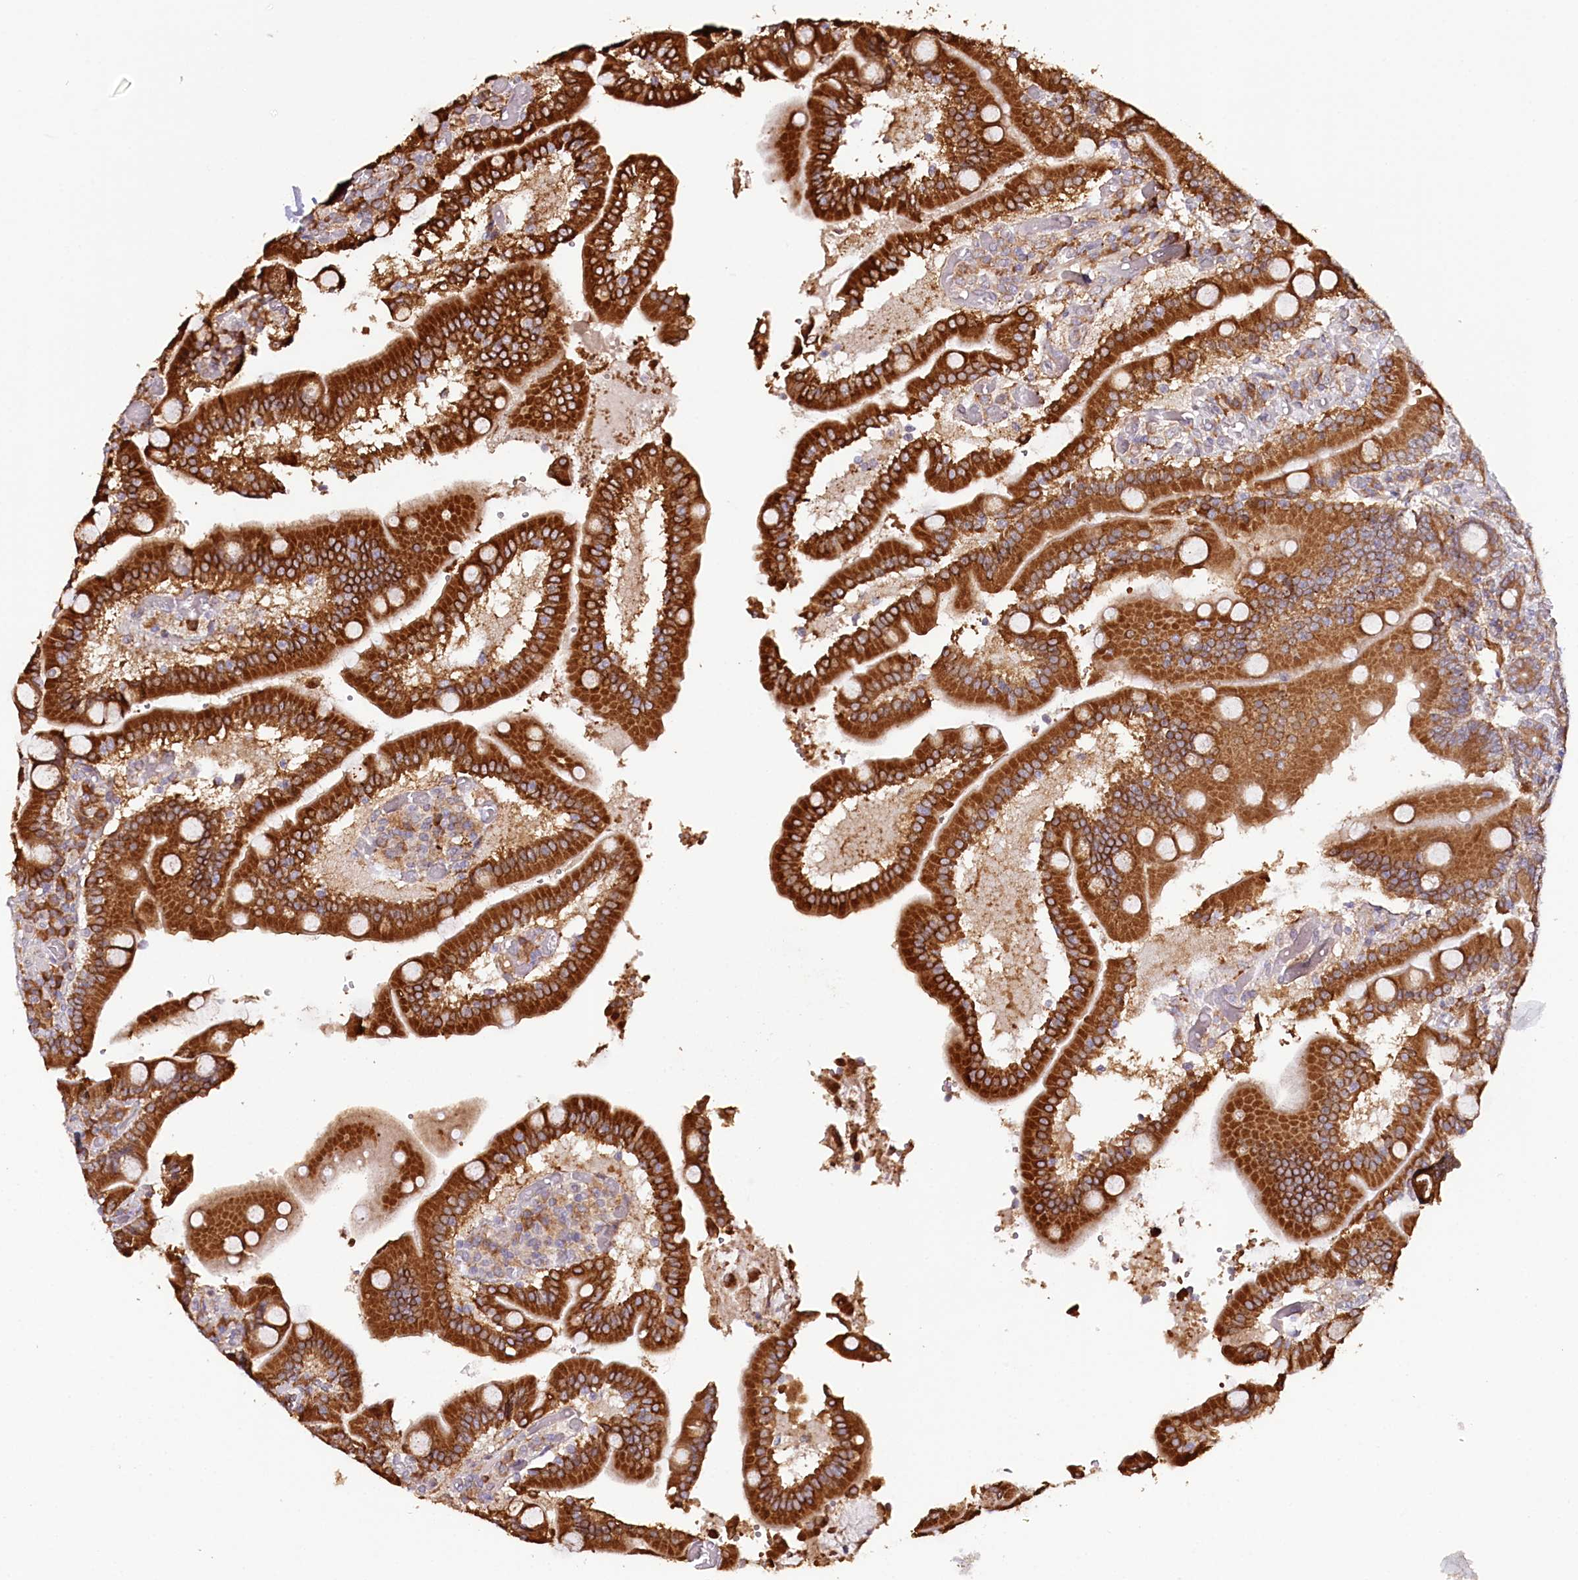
{"staining": {"intensity": "strong", "quantity": ">75%", "location": "cytoplasmic/membranous"}, "tissue": "duodenum", "cell_type": "Glandular cells", "image_type": "normal", "snomed": [{"axis": "morphology", "description": "Normal tissue, NOS"}, {"axis": "topography", "description": "Duodenum"}], "caption": "Duodenum was stained to show a protein in brown. There is high levels of strong cytoplasmic/membranous positivity in approximately >75% of glandular cells. Using DAB (3,3'-diaminobenzidine) (brown) and hematoxylin (blue) stains, captured at high magnification using brightfield microscopy.", "gene": "VEGFA", "patient": {"sex": "female", "age": 62}}